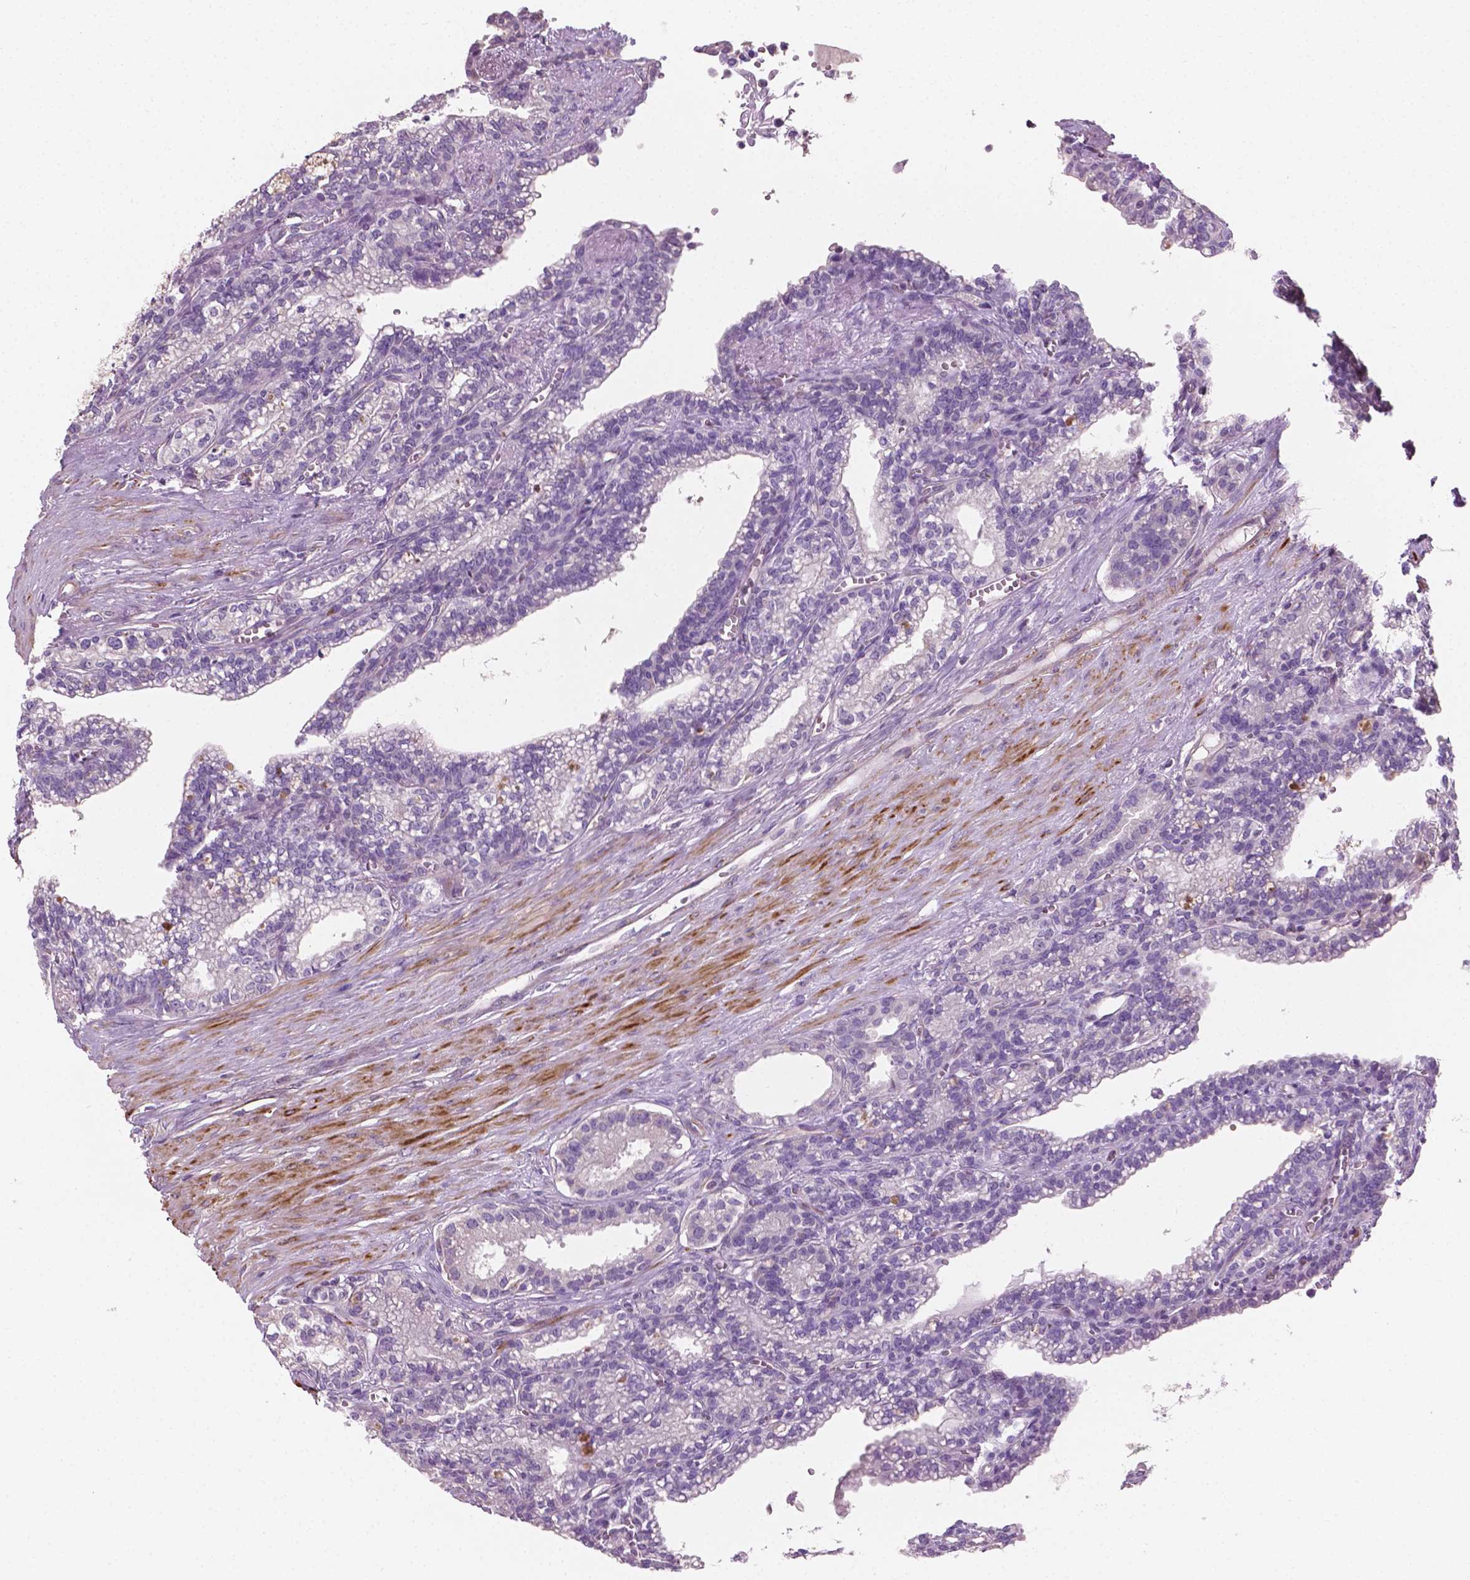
{"staining": {"intensity": "negative", "quantity": "none", "location": "none"}, "tissue": "seminal vesicle", "cell_type": "Glandular cells", "image_type": "normal", "snomed": [{"axis": "morphology", "description": "Normal tissue, NOS"}, {"axis": "morphology", "description": "Urothelial carcinoma, NOS"}, {"axis": "topography", "description": "Urinary bladder"}, {"axis": "topography", "description": "Seminal veicle"}], "caption": "IHC image of unremarkable seminal vesicle: seminal vesicle stained with DAB (3,3'-diaminobenzidine) reveals no significant protein staining in glandular cells. Nuclei are stained in blue.", "gene": "PTX3", "patient": {"sex": "male", "age": 76}}